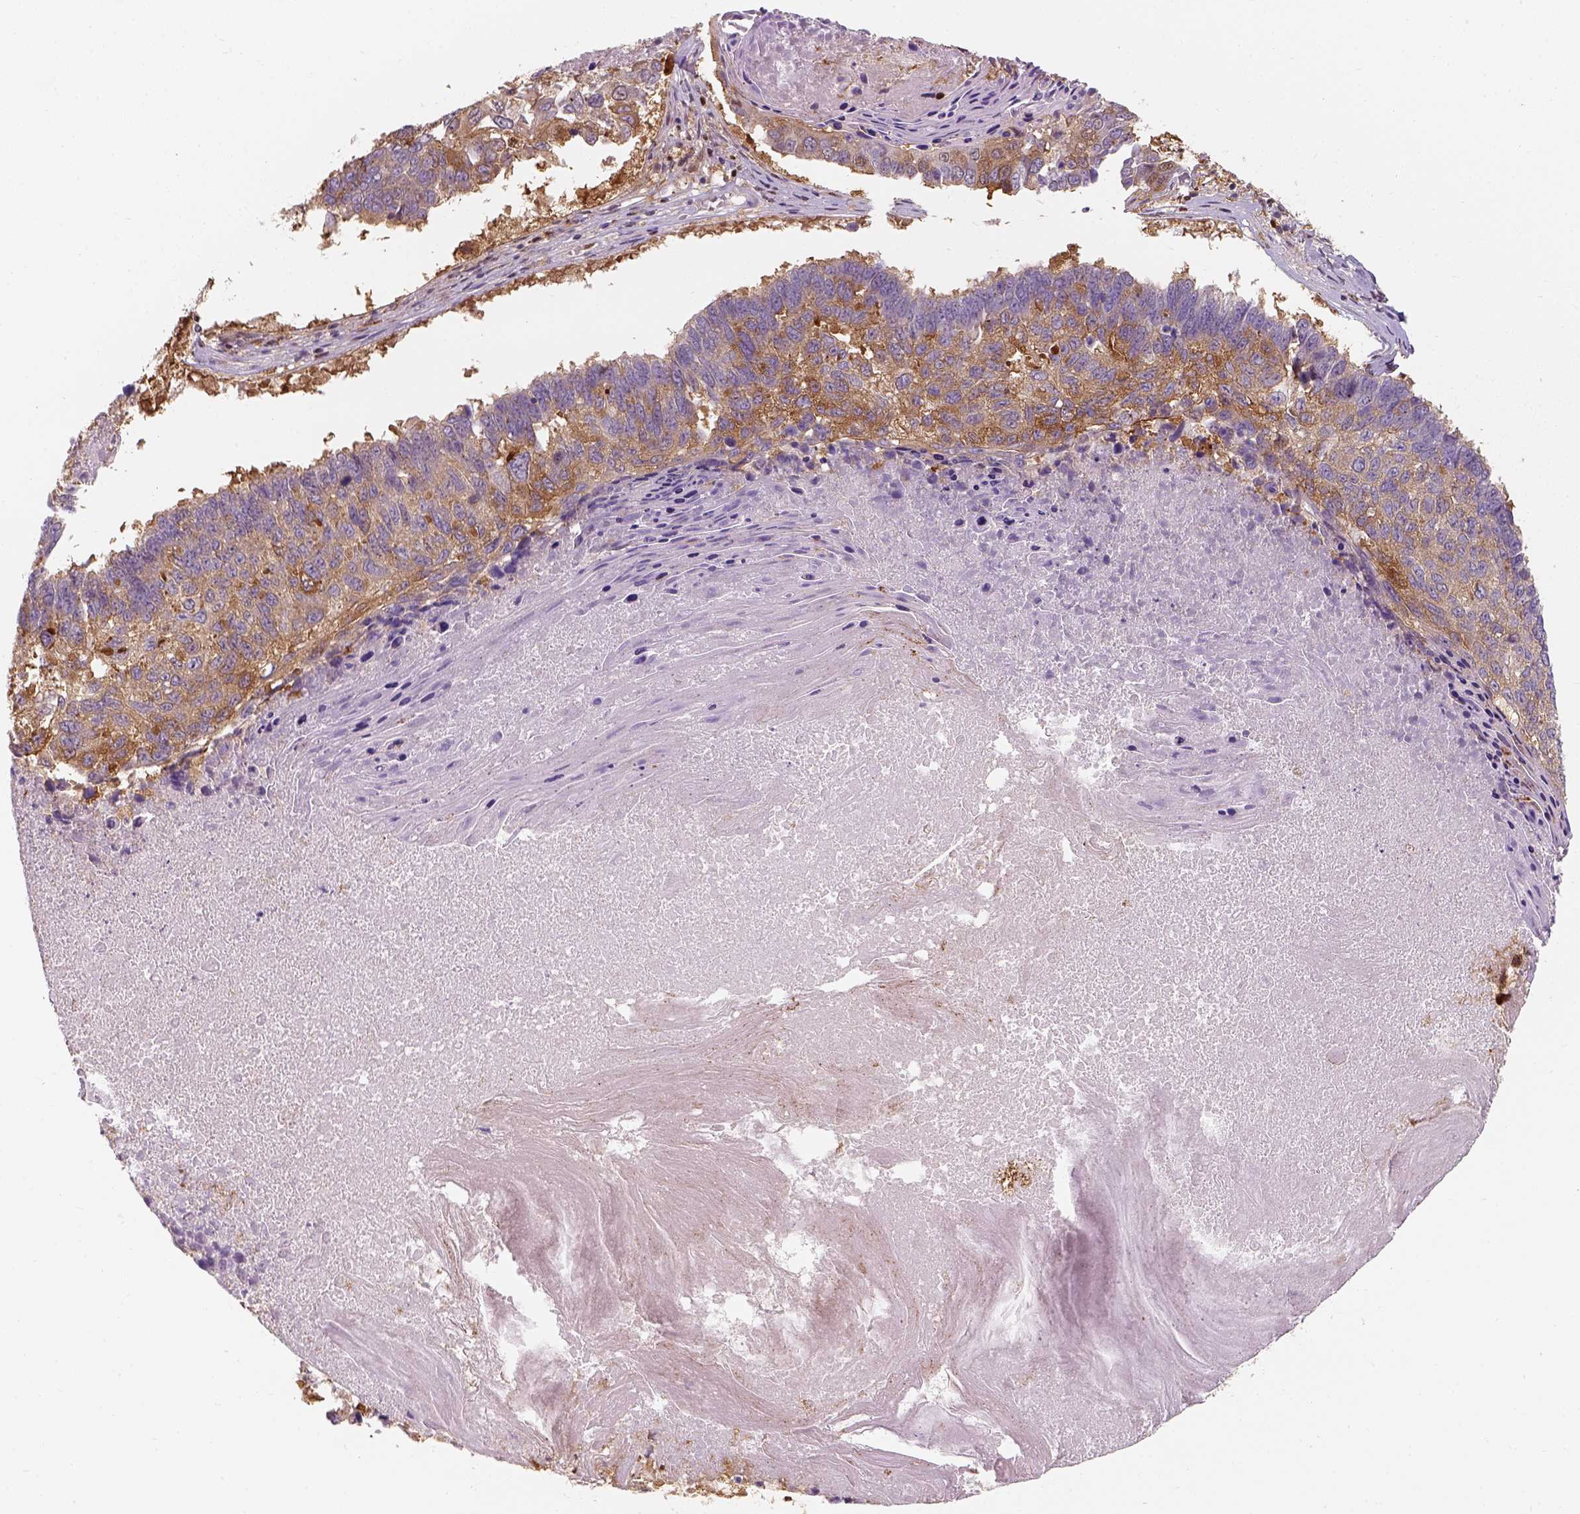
{"staining": {"intensity": "moderate", "quantity": ">75%", "location": "cytoplasmic/membranous"}, "tissue": "lung cancer", "cell_type": "Tumor cells", "image_type": "cancer", "snomed": [{"axis": "morphology", "description": "Squamous cell carcinoma, NOS"}, {"axis": "topography", "description": "Lung"}], "caption": "Tumor cells reveal medium levels of moderate cytoplasmic/membranous staining in approximately >75% of cells in squamous cell carcinoma (lung). The protein of interest is shown in brown color, while the nuclei are stained blue.", "gene": "SQSTM1", "patient": {"sex": "male", "age": 73}}